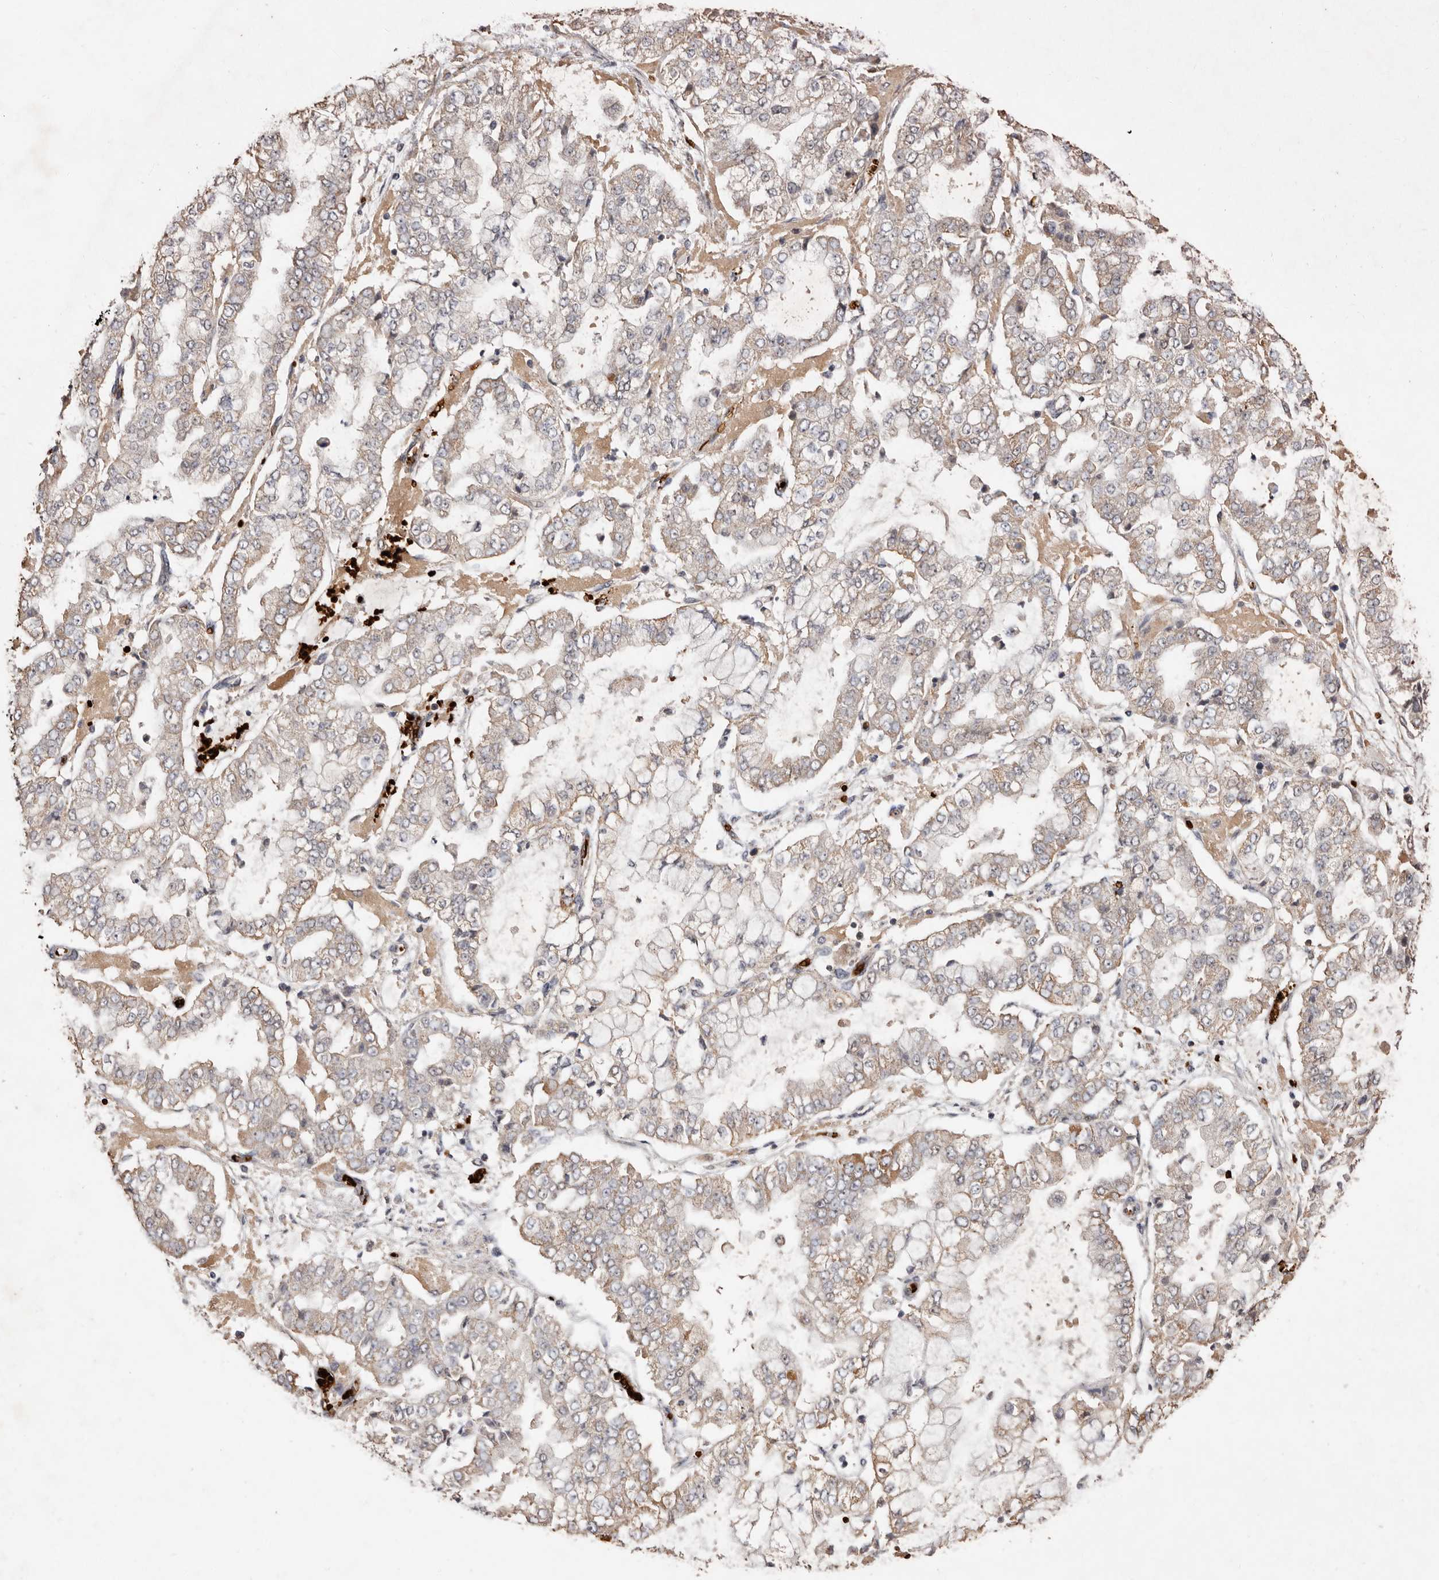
{"staining": {"intensity": "weak", "quantity": "25%-75%", "location": "cytoplasmic/membranous"}, "tissue": "stomach cancer", "cell_type": "Tumor cells", "image_type": "cancer", "snomed": [{"axis": "morphology", "description": "Adenocarcinoma, NOS"}, {"axis": "topography", "description": "Stomach"}], "caption": "Immunohistochemical staining of adenocarcinoma (stomach) displays weak cytoplasmic/membranous protein expression in approximately 25%-75% of tumor cells.", "gene": "GRAMD2A", "patient": {"sex": "male", "age": 76}}